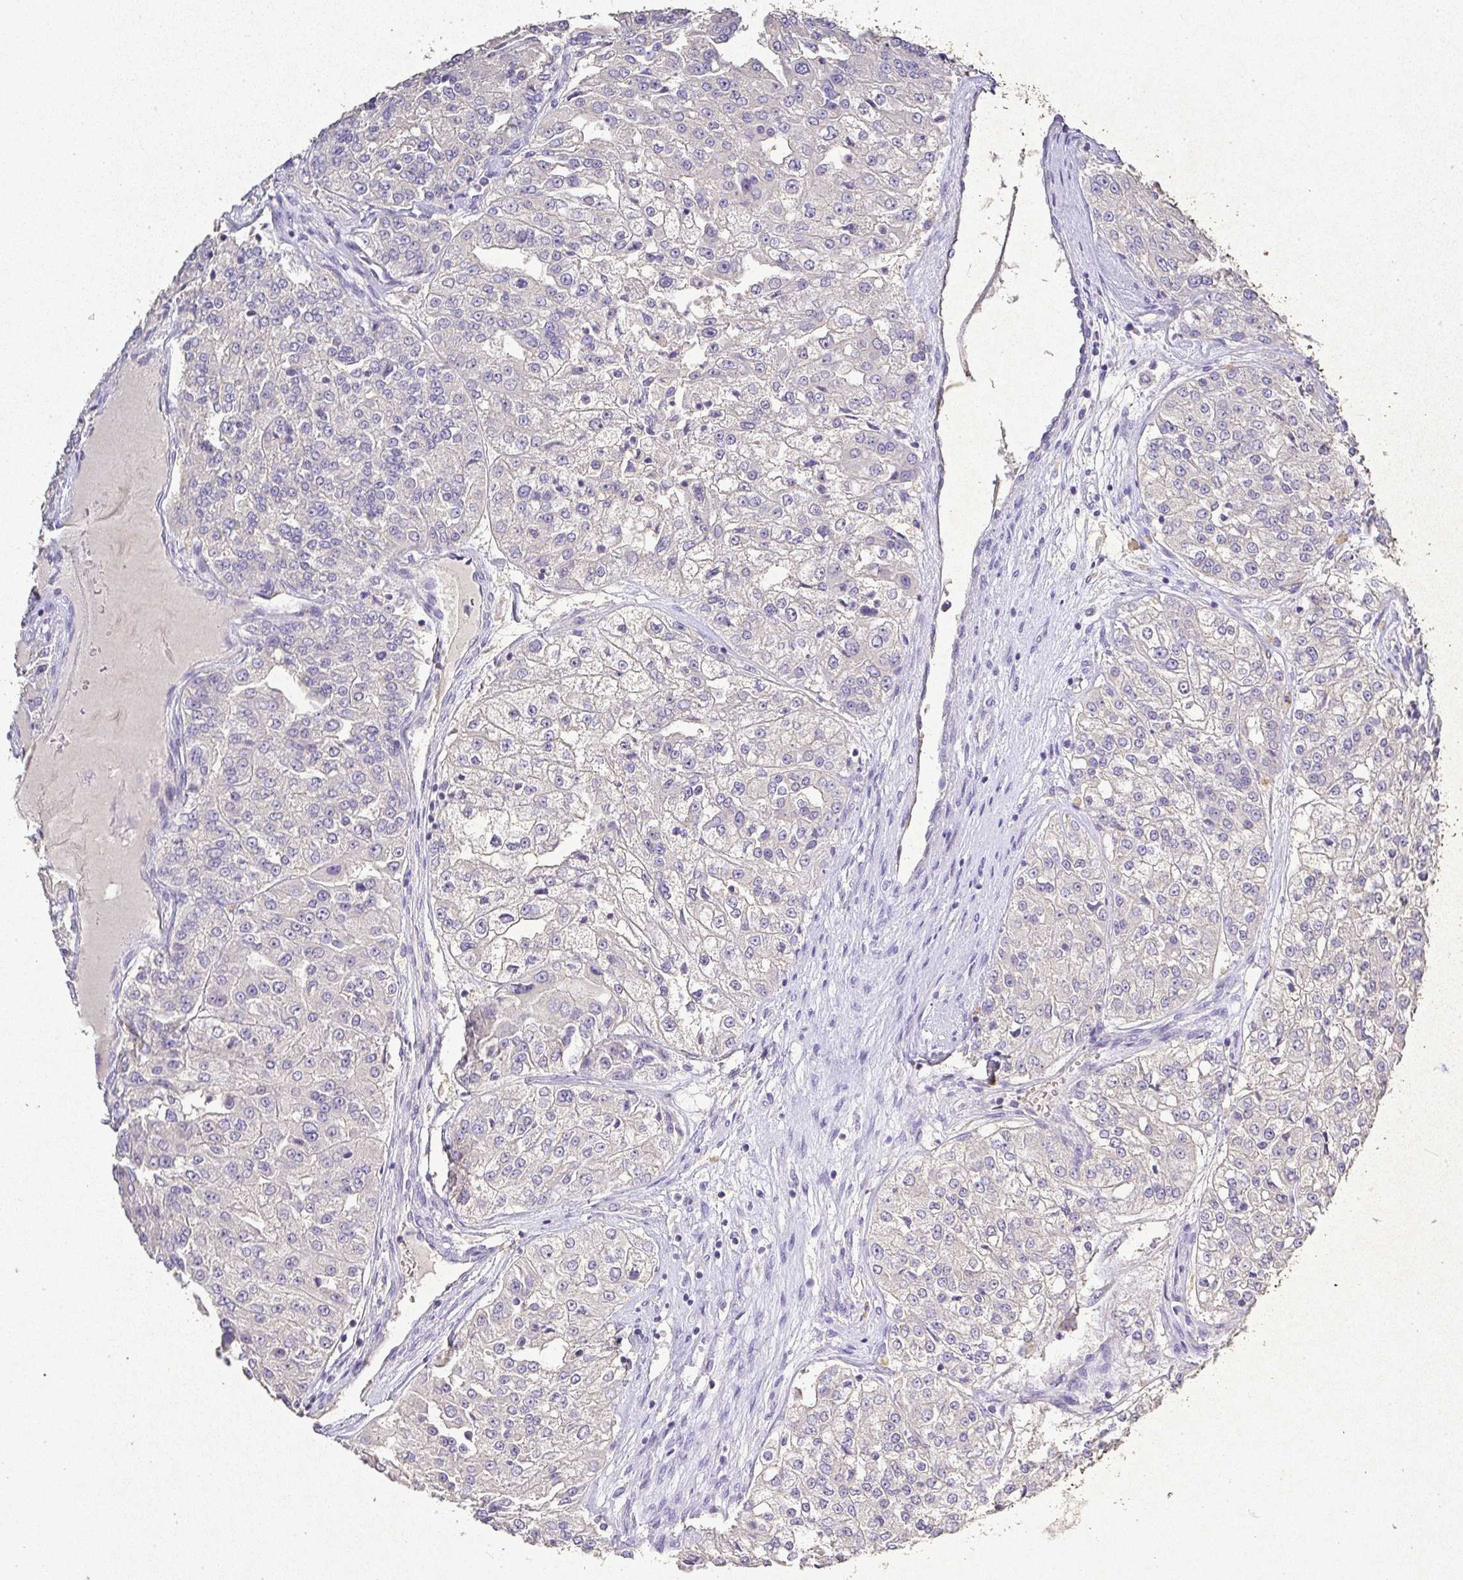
{"staining": {"intensity": "negative", "quantity": "none", "location": "none"}, "tissue": "renal cancer", "cell_type": "Tumor cells", "image_type": "cancer", "snomed": [{"axis": "morphology", "description": "Adenocarcinoma, NOS"}, {"axis": "topography", "description": "Kidney"}], "caption": "Tumor cells show no significant protein expression in renal cancer. (DAB (3,3'-diaminobenzidine) immunohistochemistry (IHC), high magnification).", "gene": "RPS2", "patient": {"sex": "female", "age": 63}}